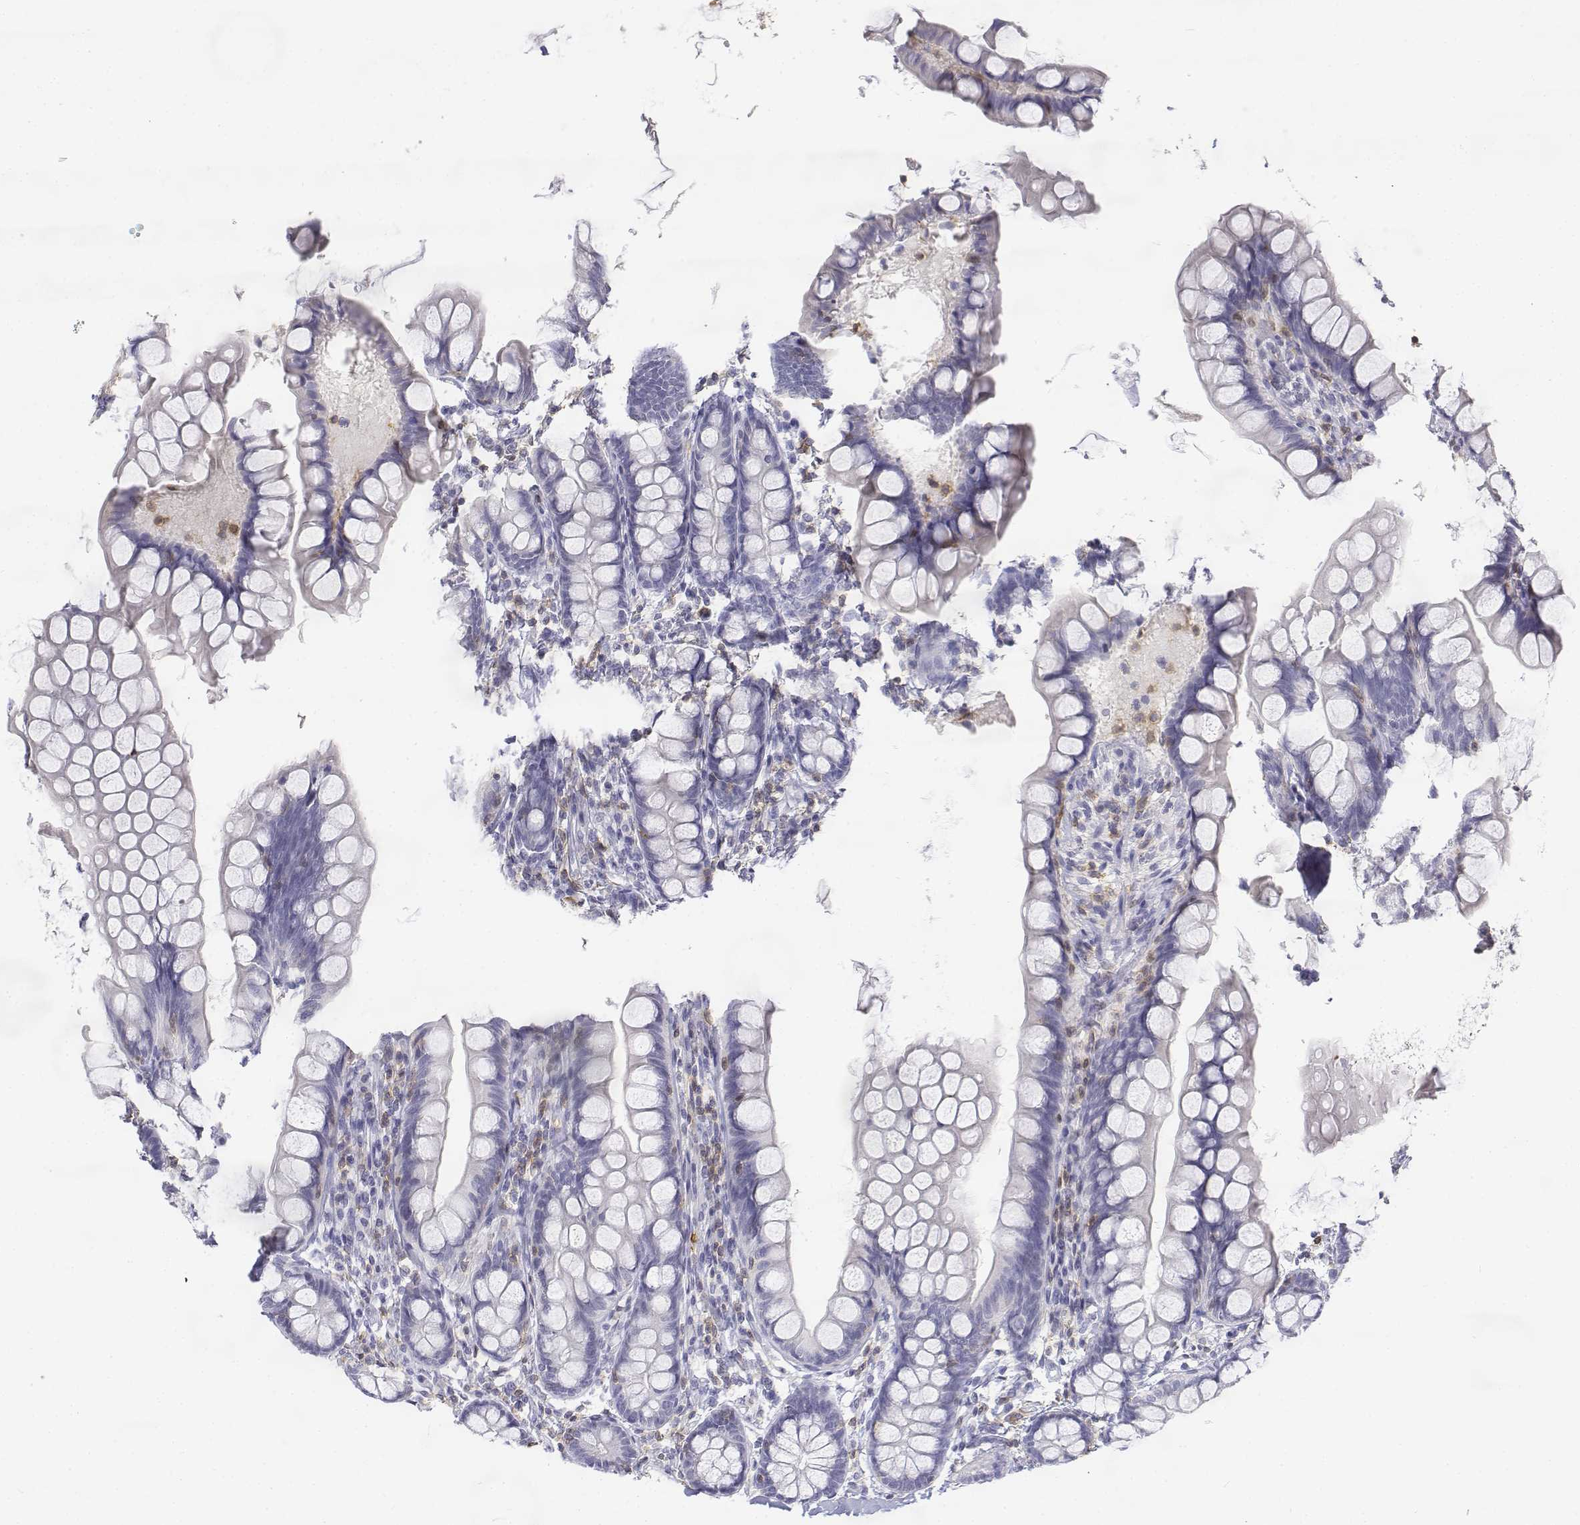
{"staining": {"intensity": "negative", "quantity": "none", "location": "none"}, "tissue": "small intestine", "cell_type": "Glandular cells", "image_type": "normal", "snomed": [{"axis": "morphology", "description": "Normal tissue, NOS"}, {"axis": "topography", "description": "Small intestine"}], "caption": "IHC photomicrograph of unremarkable human small intestine stained for a protein (brown), which exhibits no staining in glandular cells. (Stains: DAB IHC with hematoxylin counter stain, Microscopy: brightfield microscopy at high magnification).", "gene": "CD3E", "patient": {"sex": "male", "age": 70}}